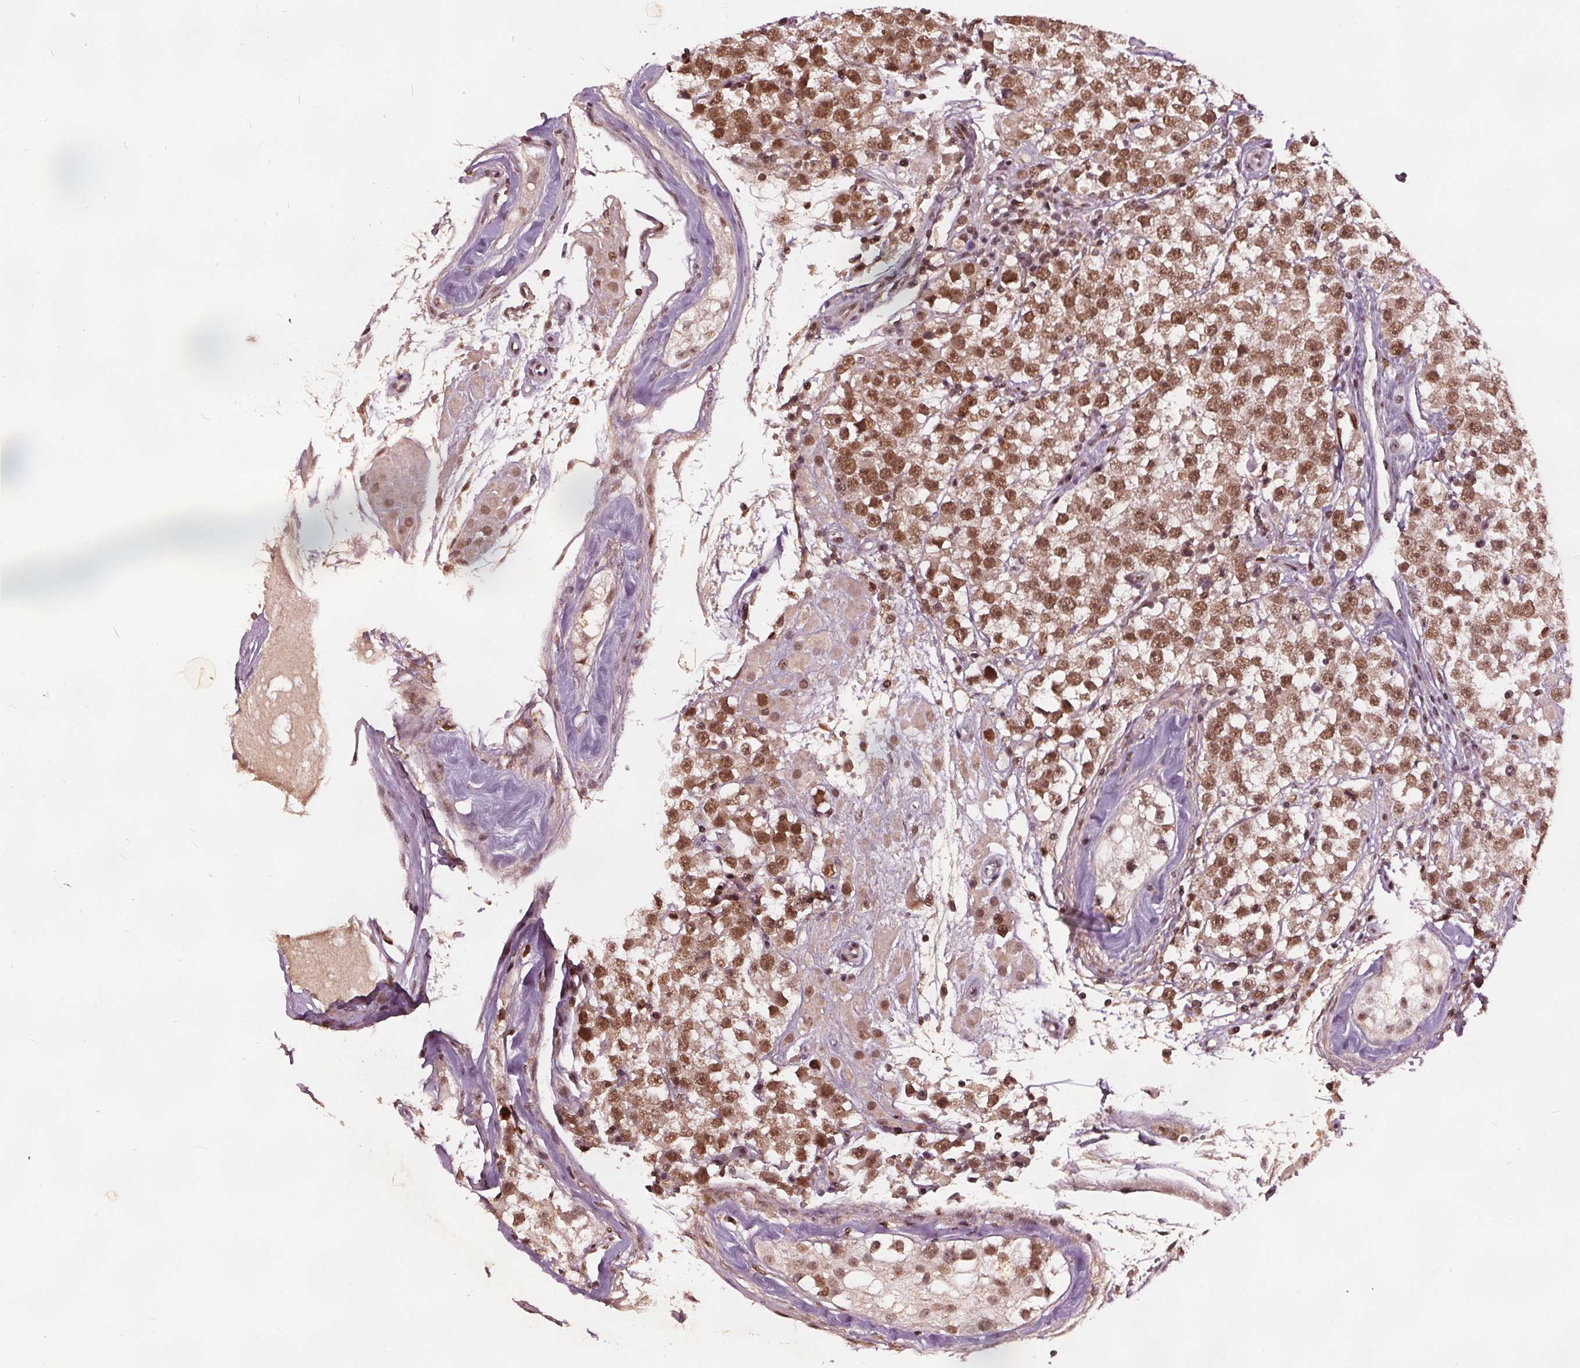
{"staining": {"intensity": "moderate", "quantity": "25%-75%", "location": "nuclear"}, "tissue": "testis cancer", "cell_type": "Tumor cells", "image_type": "cancer", "snomed": [{"axis": "morphology", "description": "Seminoma, NOS"}, {"axis": "topography", "description": "Testis"}], "caption": "Tumor cells exhibit medium levels of moderate nuclear staining in approximately 25%-75% of cells in testis cancer (seminoma).", "gene": "DDX11", "patient": {"sex": "male", "age": 34}}